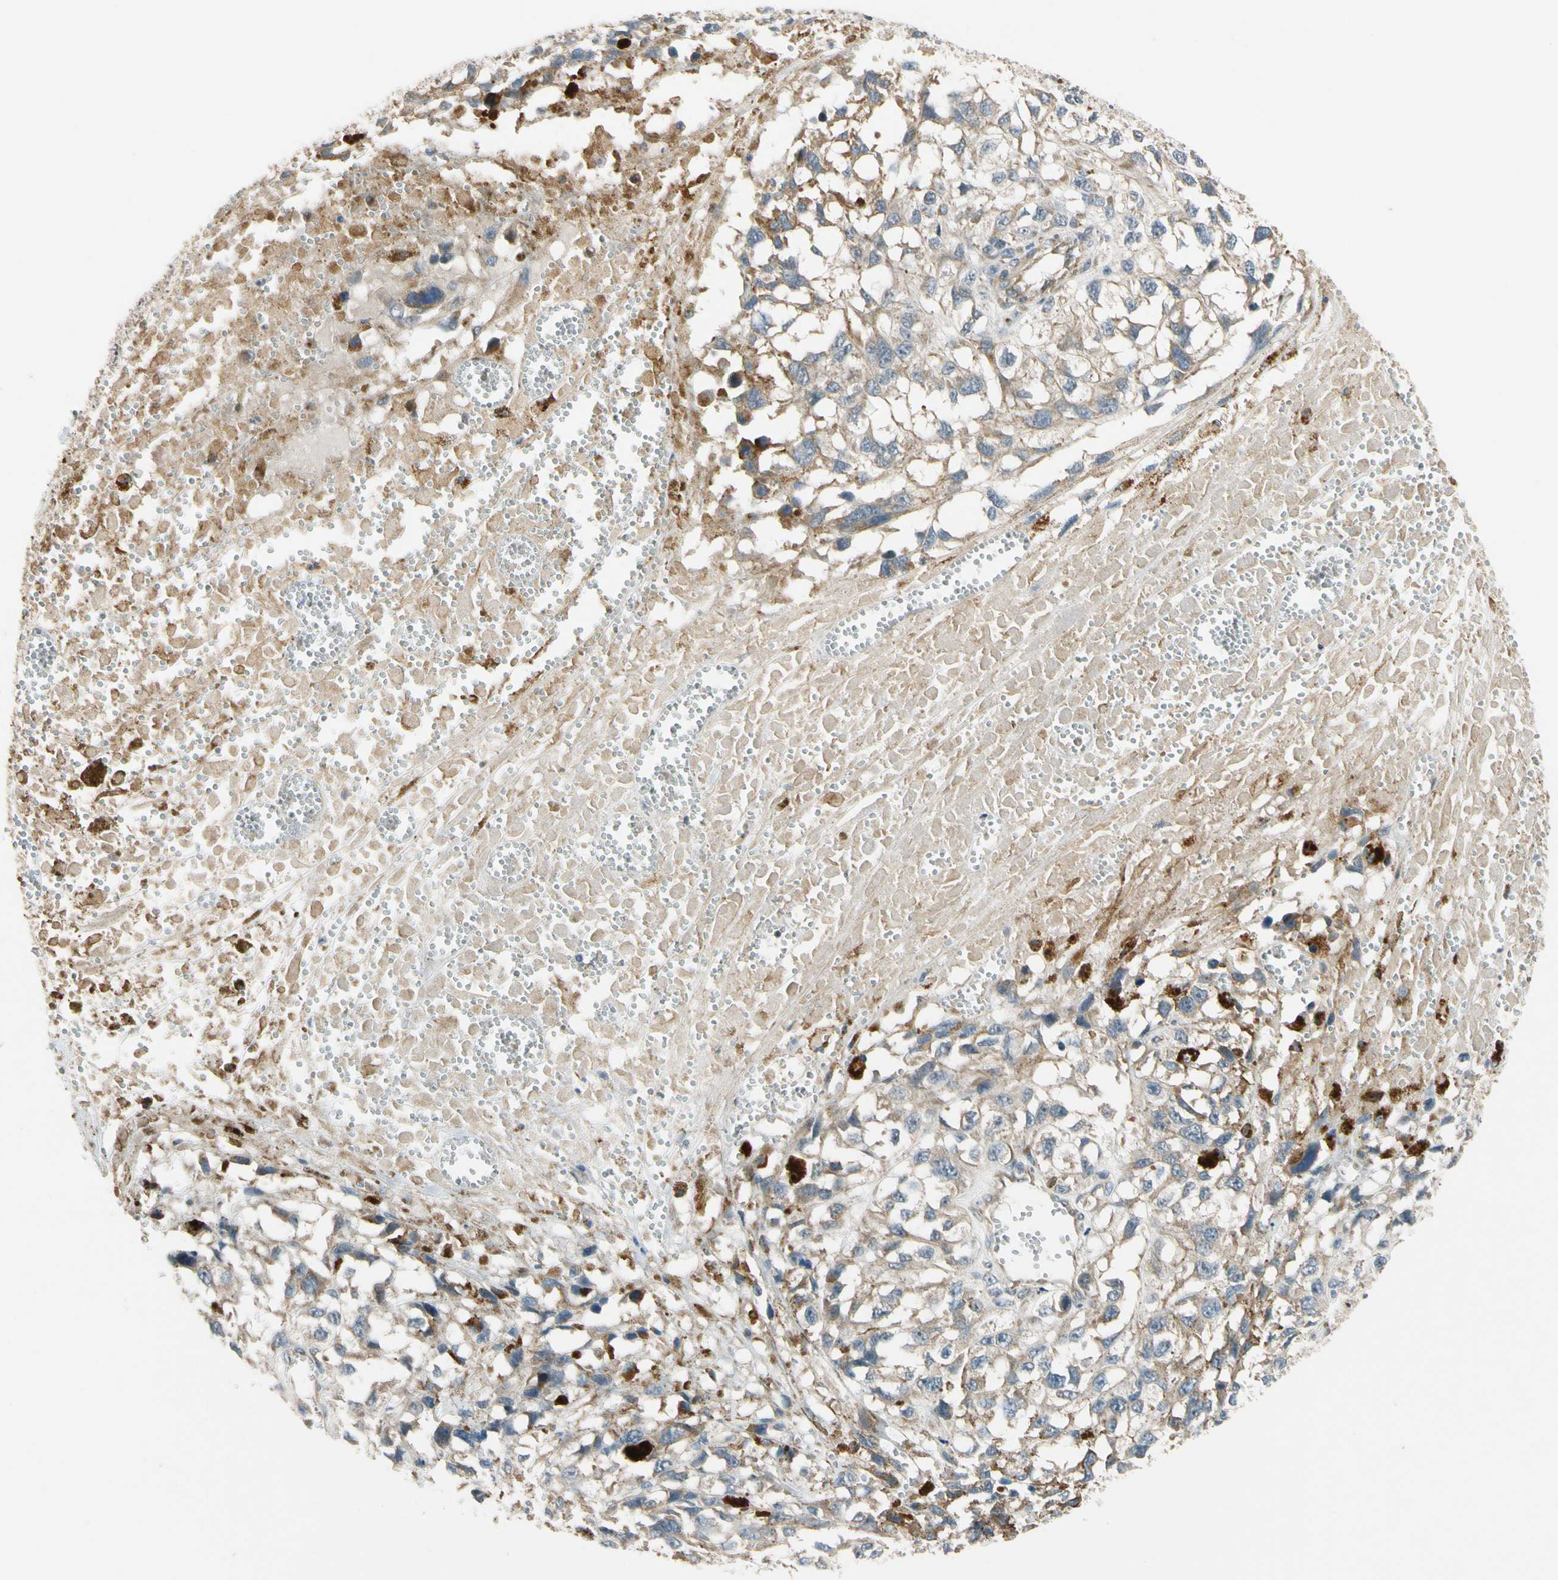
{"staining": {"intensity": "weak", "quantity": "25%-75%", "location": "cytoplasmic/membranous"}, "tissue": "melanoma", "cell_type": "Tumor cells", "image_type": "cancer", "snomed": [{"axis": "morphology", "description": "Malignant melanoma, Metastatic site"}, {"axis": "topography", "description": "Lymph node"}], "caption": "A high-resolution image shows IHC staining of melanoma, which reveals weak cytoplasmic/membranous positivity in about 25%-75% of tumor cells.", "gene": "MST1R", "patient": {"sex": "male", "age": 59}}